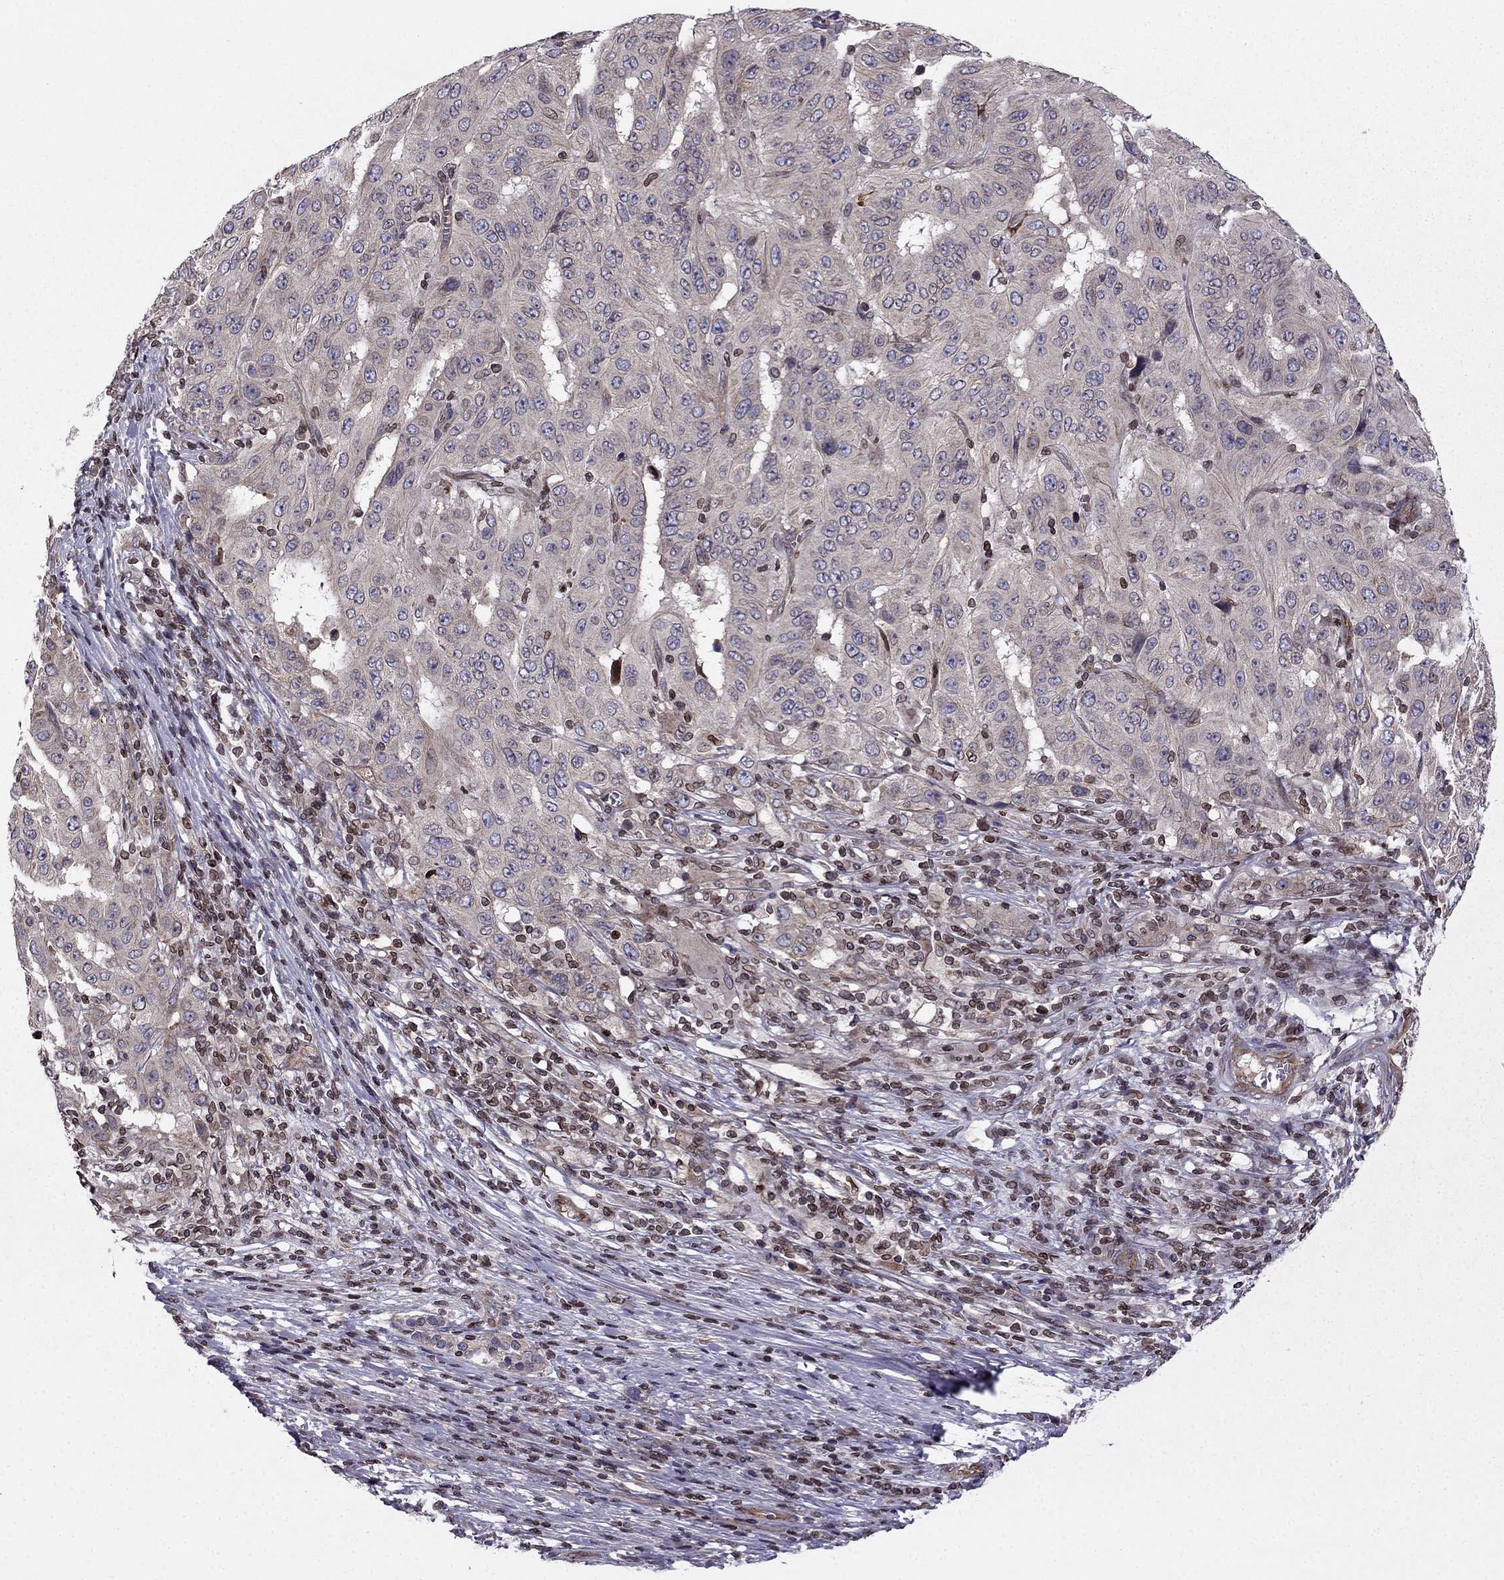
{"staining": {"intensity": "negative", "quantity": "none", "location": "none"}, "tissue": "pancreatic cancer", "cell_type": "Tumor cells", "image_type": "cancer", "snomed": [{"axis": "morphology", "description": "Adenocarcinoma, NOS"}, {"axis": "topography", "description": "Pancreas"}], "caption": "This image is of pancreatic cancer stained with immunohistochemistry (IHC) to label a protein in brown with the nuclei are counter-stained blue. There is no expression in tumor cells.", "gene": "CDC42BPA", "patient": {"sex": "male", "age": 63}}